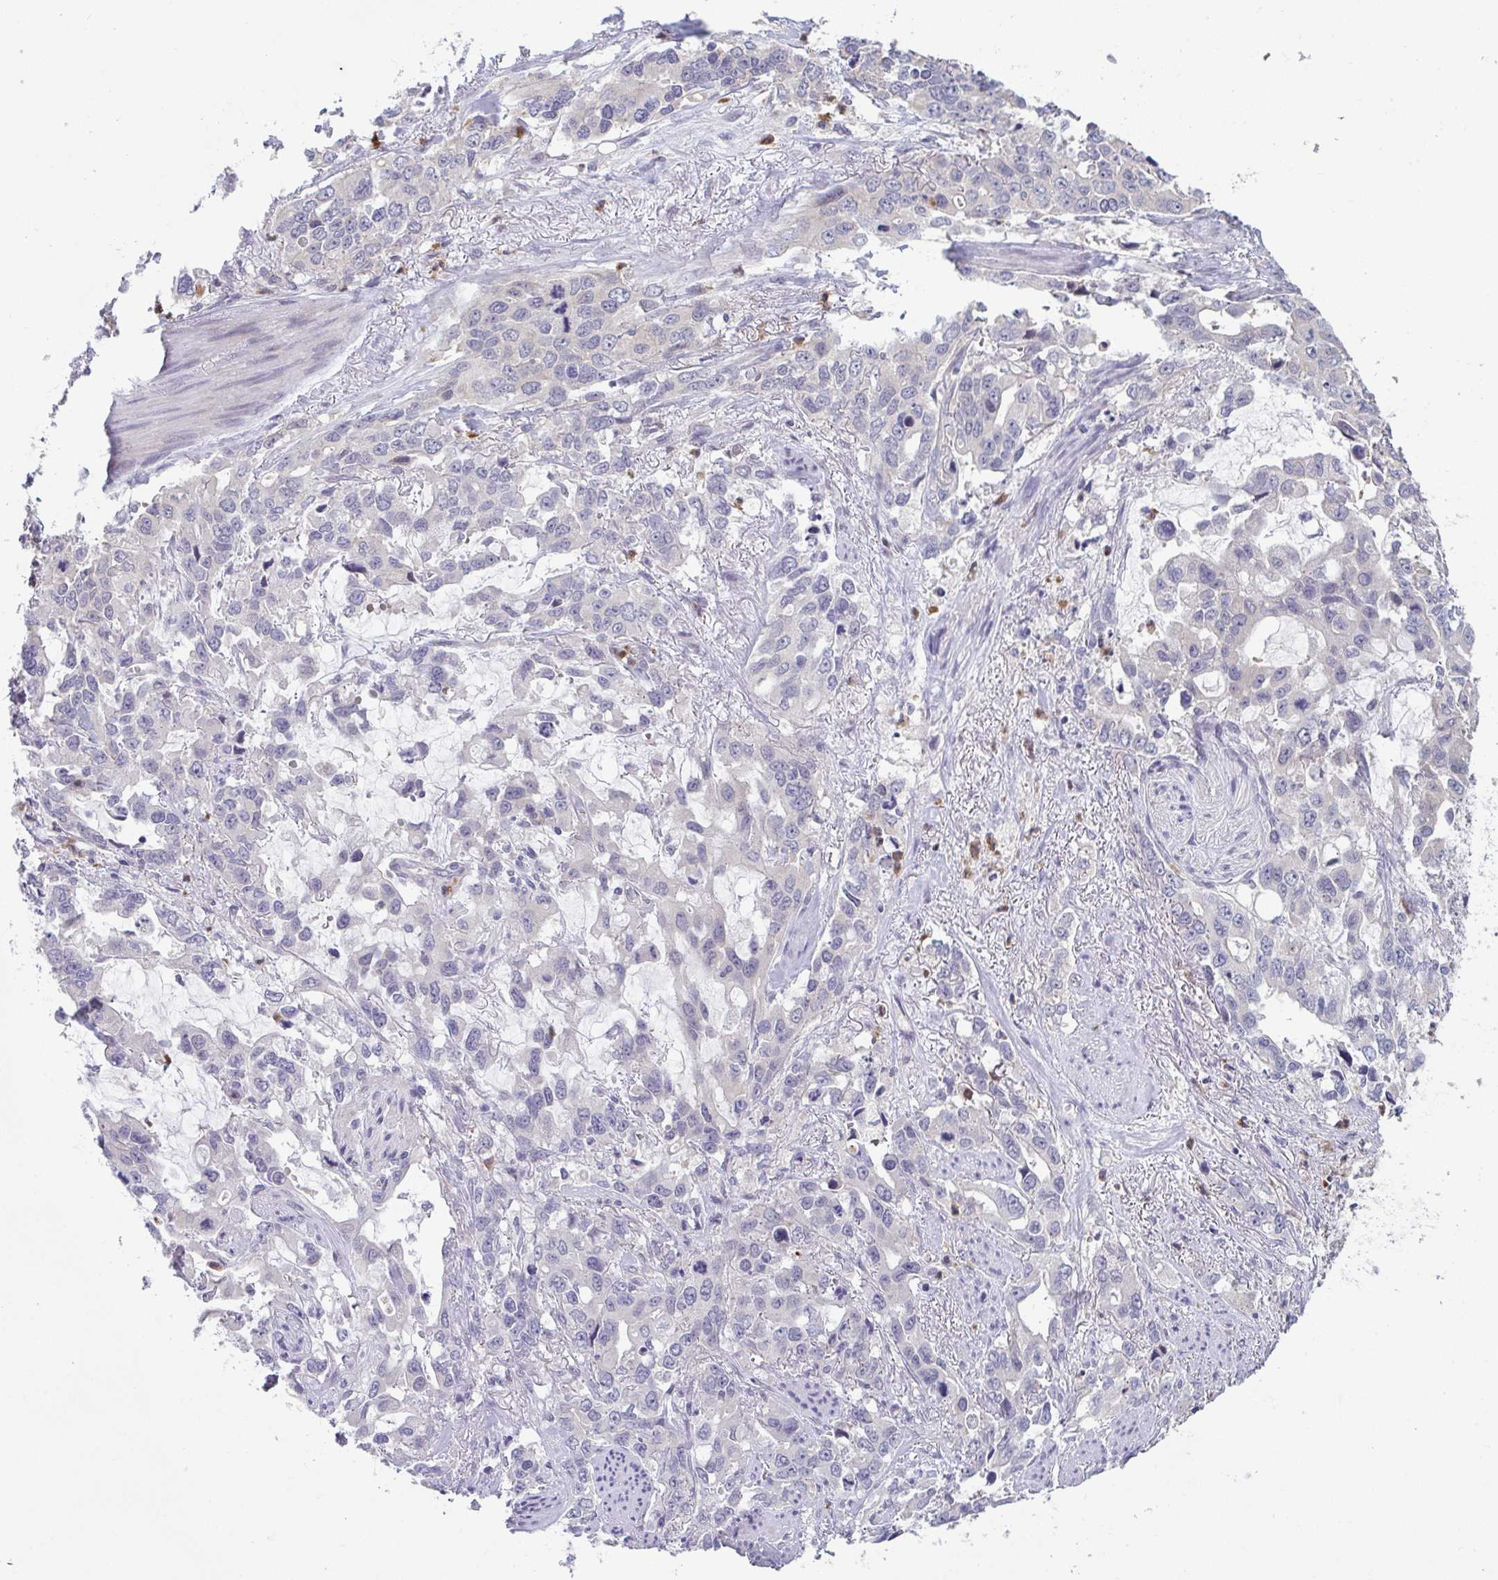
{"staining": {"intensity": "negative", "quantity": "none", "location": "none"}, "tissue": "stomach cancer", "cell_type": "Tumor cells", "image_type": "cancer", "snomed": [{"axis": "morphology", "description": "Adenocarcinoma, NOS"}, {"axis": "topography", "description": "Stomach, upper"}], "caption": "Immunohistochemistry photomicrograph of neoplastic tissue: stomach adenocarcinoma stained with DAB demonstrates no significant protein expression in tumor cells. Brightfield microscopy of immunohistochemistry (IHC) stained with DAB (brown) and hematoxylin (blue), captured at high magnification.", "gene": "RIOK1", "patient": {"sex": "male", "age": 85}}